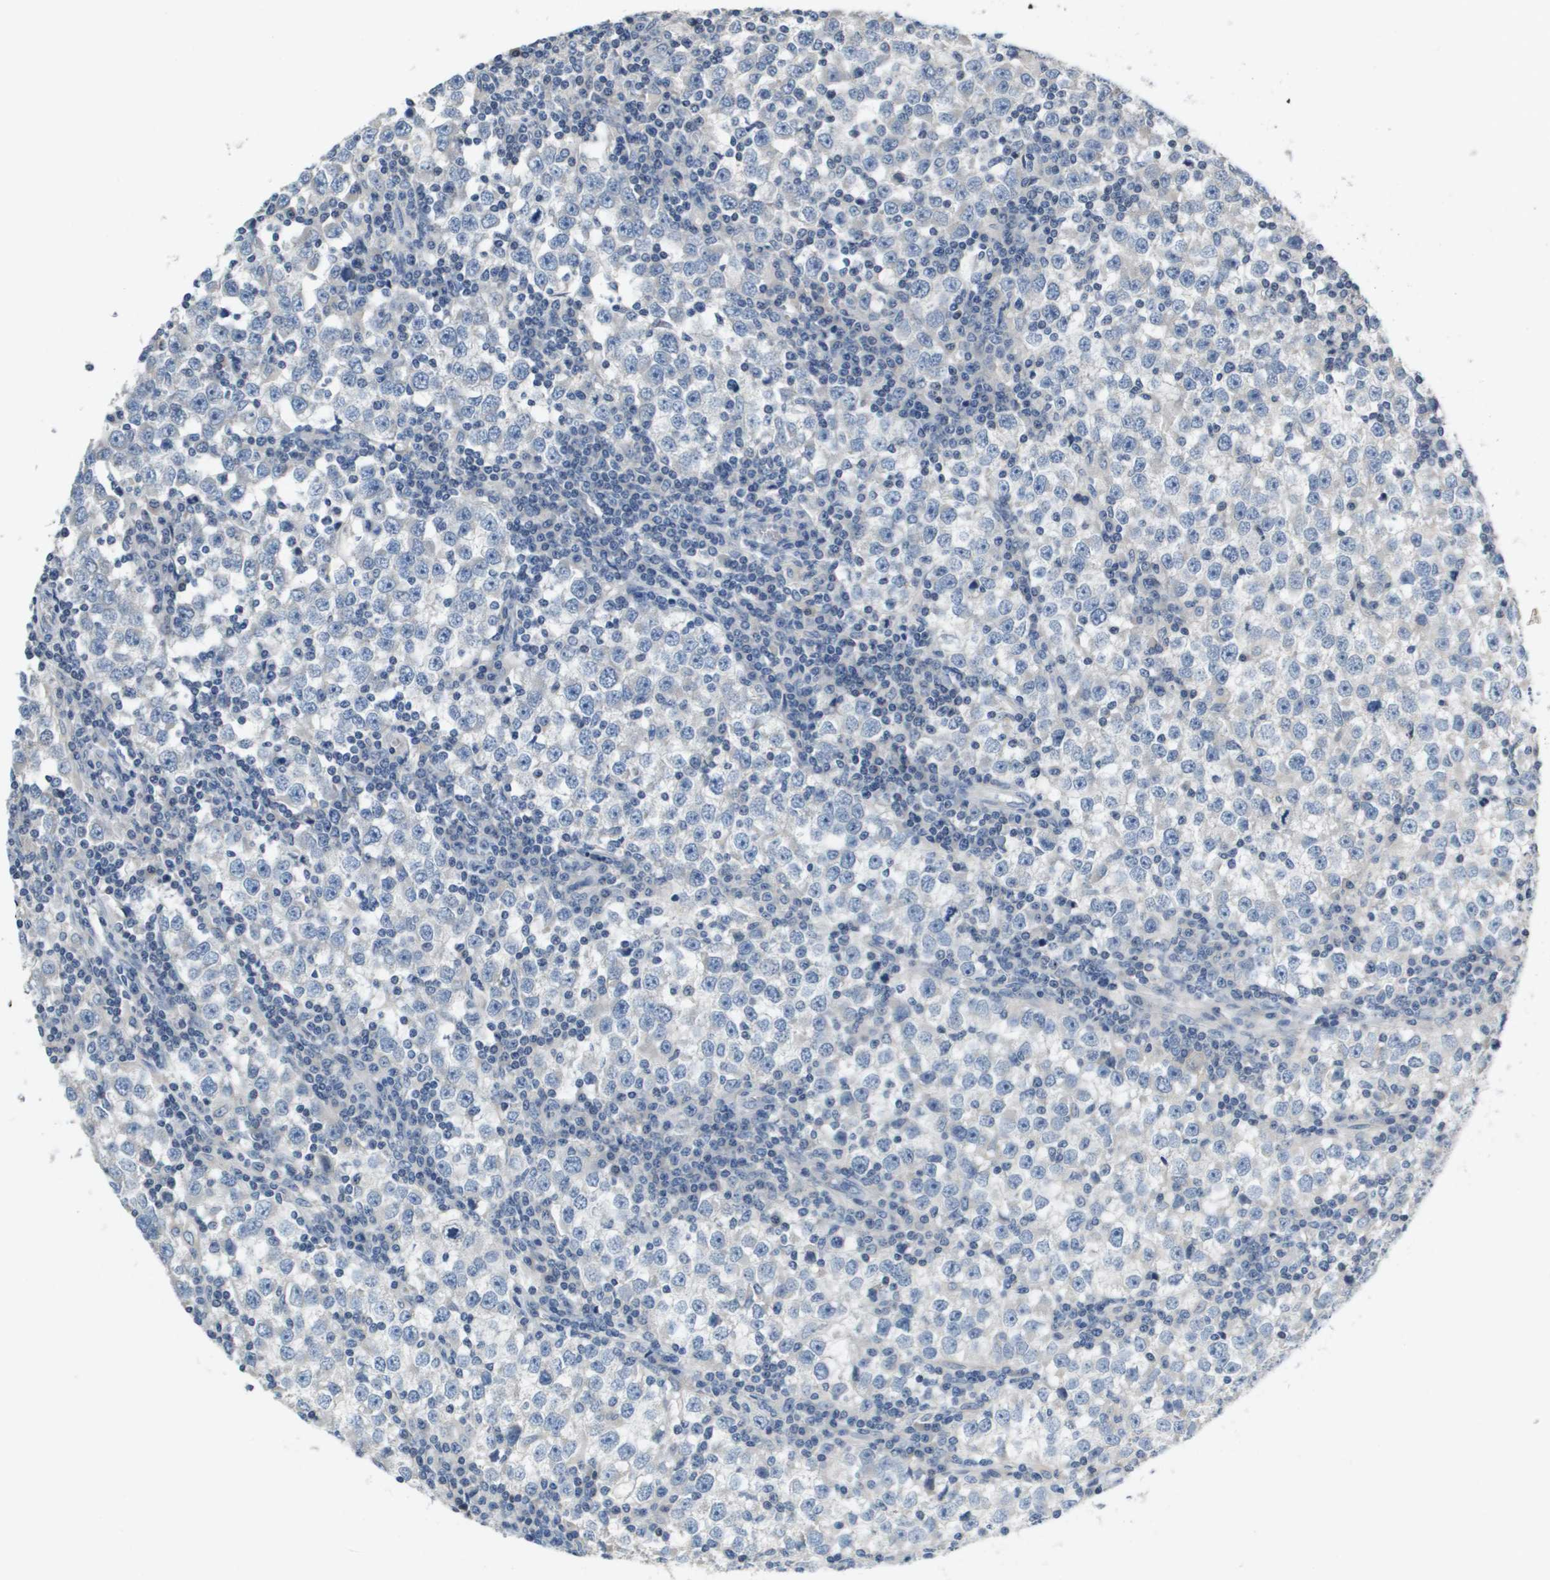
{"staining": {"intensity": "negative", "quantity": "none", "location": "none"}, "tissue": "testis cancer", "cell_type": "Tumor cells", "image_type": "cancer", "snomed": [{"axis": "morphology", "description": "Seminoma, NOS"}, {"axis": "topography", "description": "Testis"}], "caption": "High power microscopy micrograph of an IHC image of testis cancer (seminoma), revealing no significant positivity in tumor cells.", "gene": "CAPN11", "patient": {"sex": "male", "age": 65}}